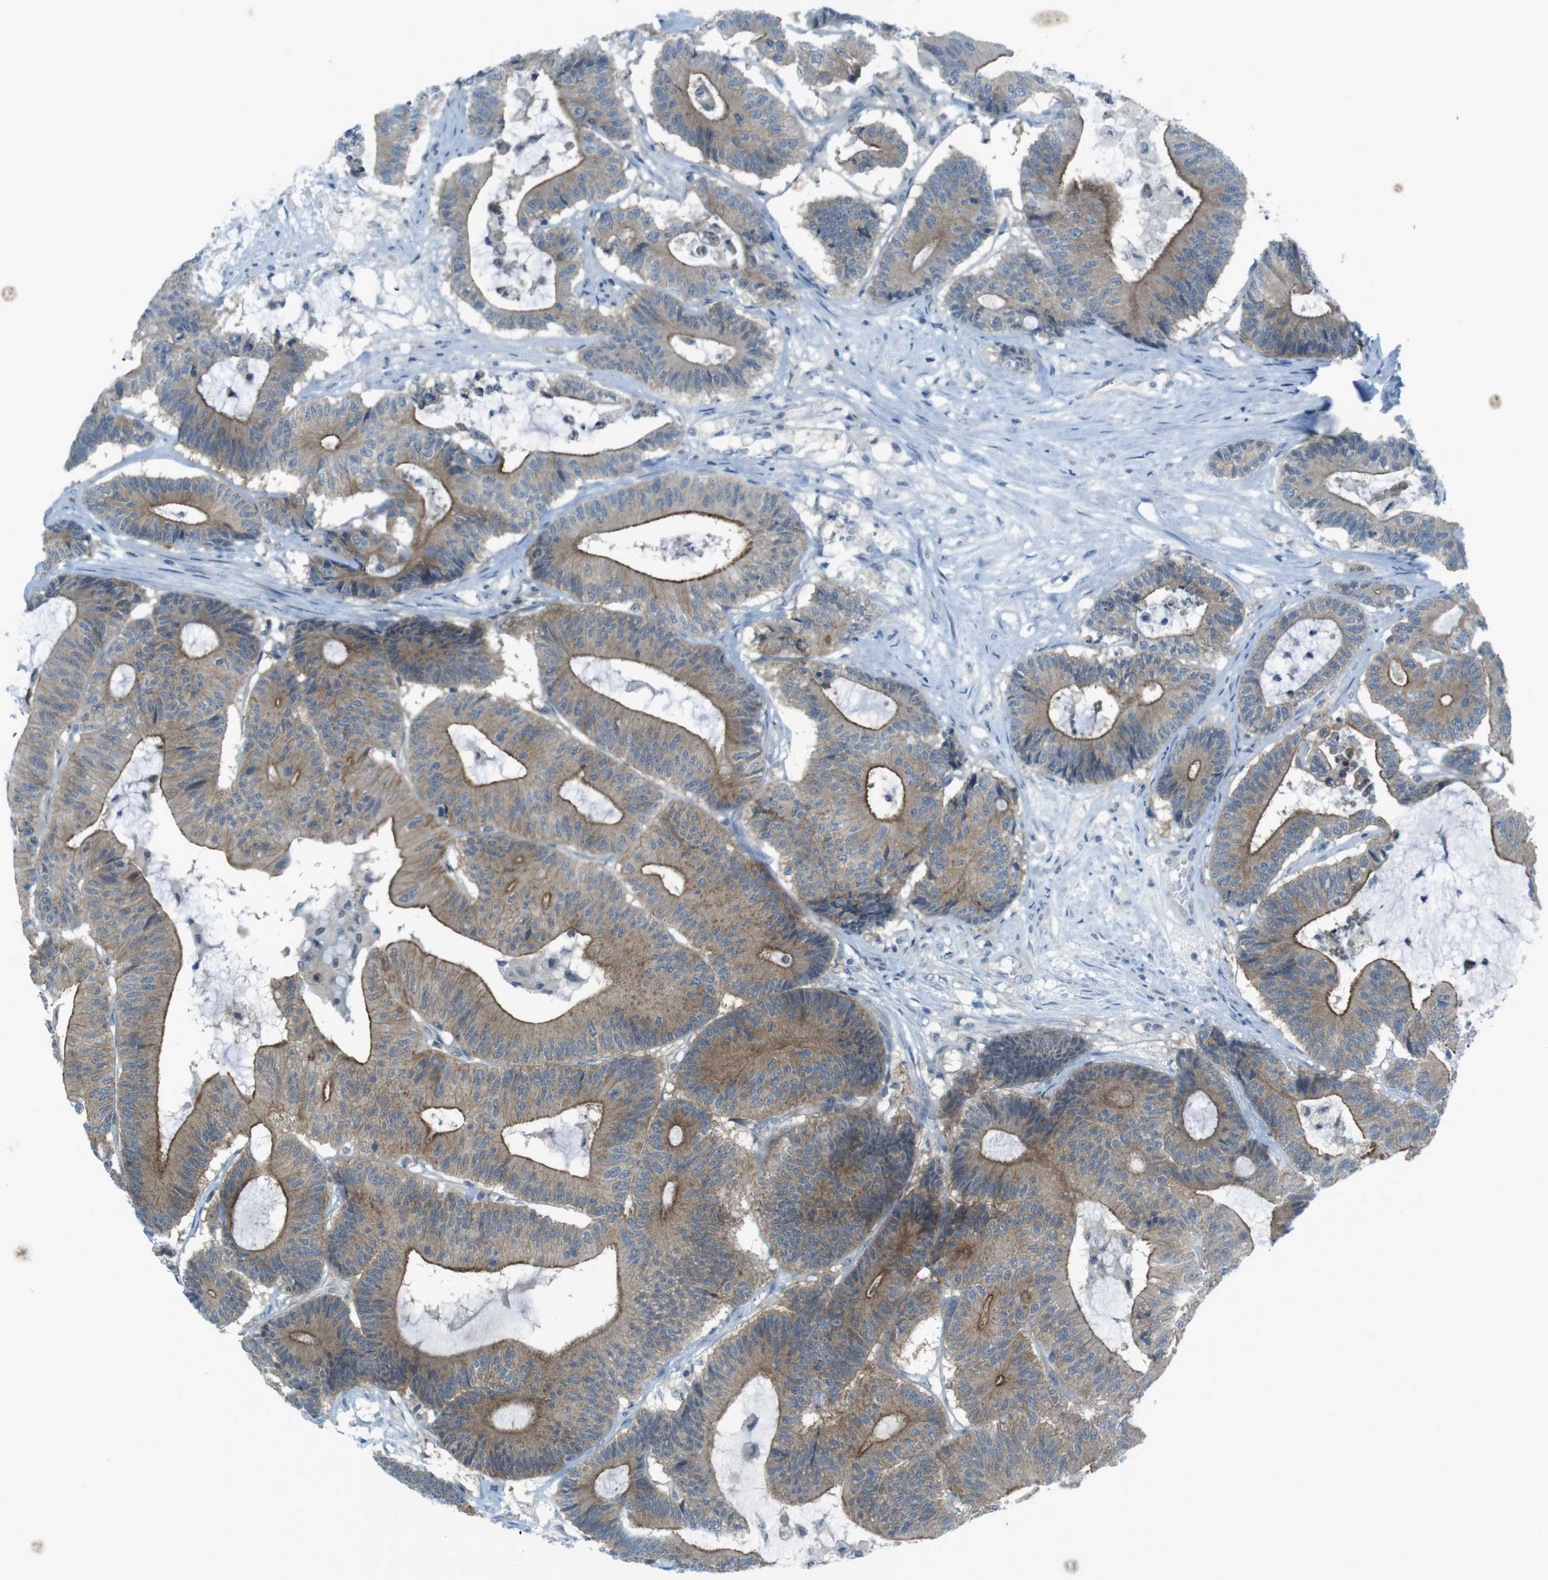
{"staining": {"intensity": "moderate", "quantity": ">75%", "location": "cytoplasmic/membranous"}, "tissue": "colorectal cancer", "cell_type": "Tumor cells", "image_type": "cancer", "snomed": [{"axis": "morphology", "description": "Adenocarcinoma, NOS"}, {"axis": "topography", "description": "Colon"}], "caption": "Protein staining reveals moderate cytoplasmic/membranous expression in about >75% of tumor cells in adenocarcinoma (colorectal). The staining was performed using DAB to visualize the protein expression in brown, while the nuclei were stained in blue with hematoxylin (Magnification: 20x).", "gene": "ZDHHC20", "patient": {"sex": "female", "age": 84}}